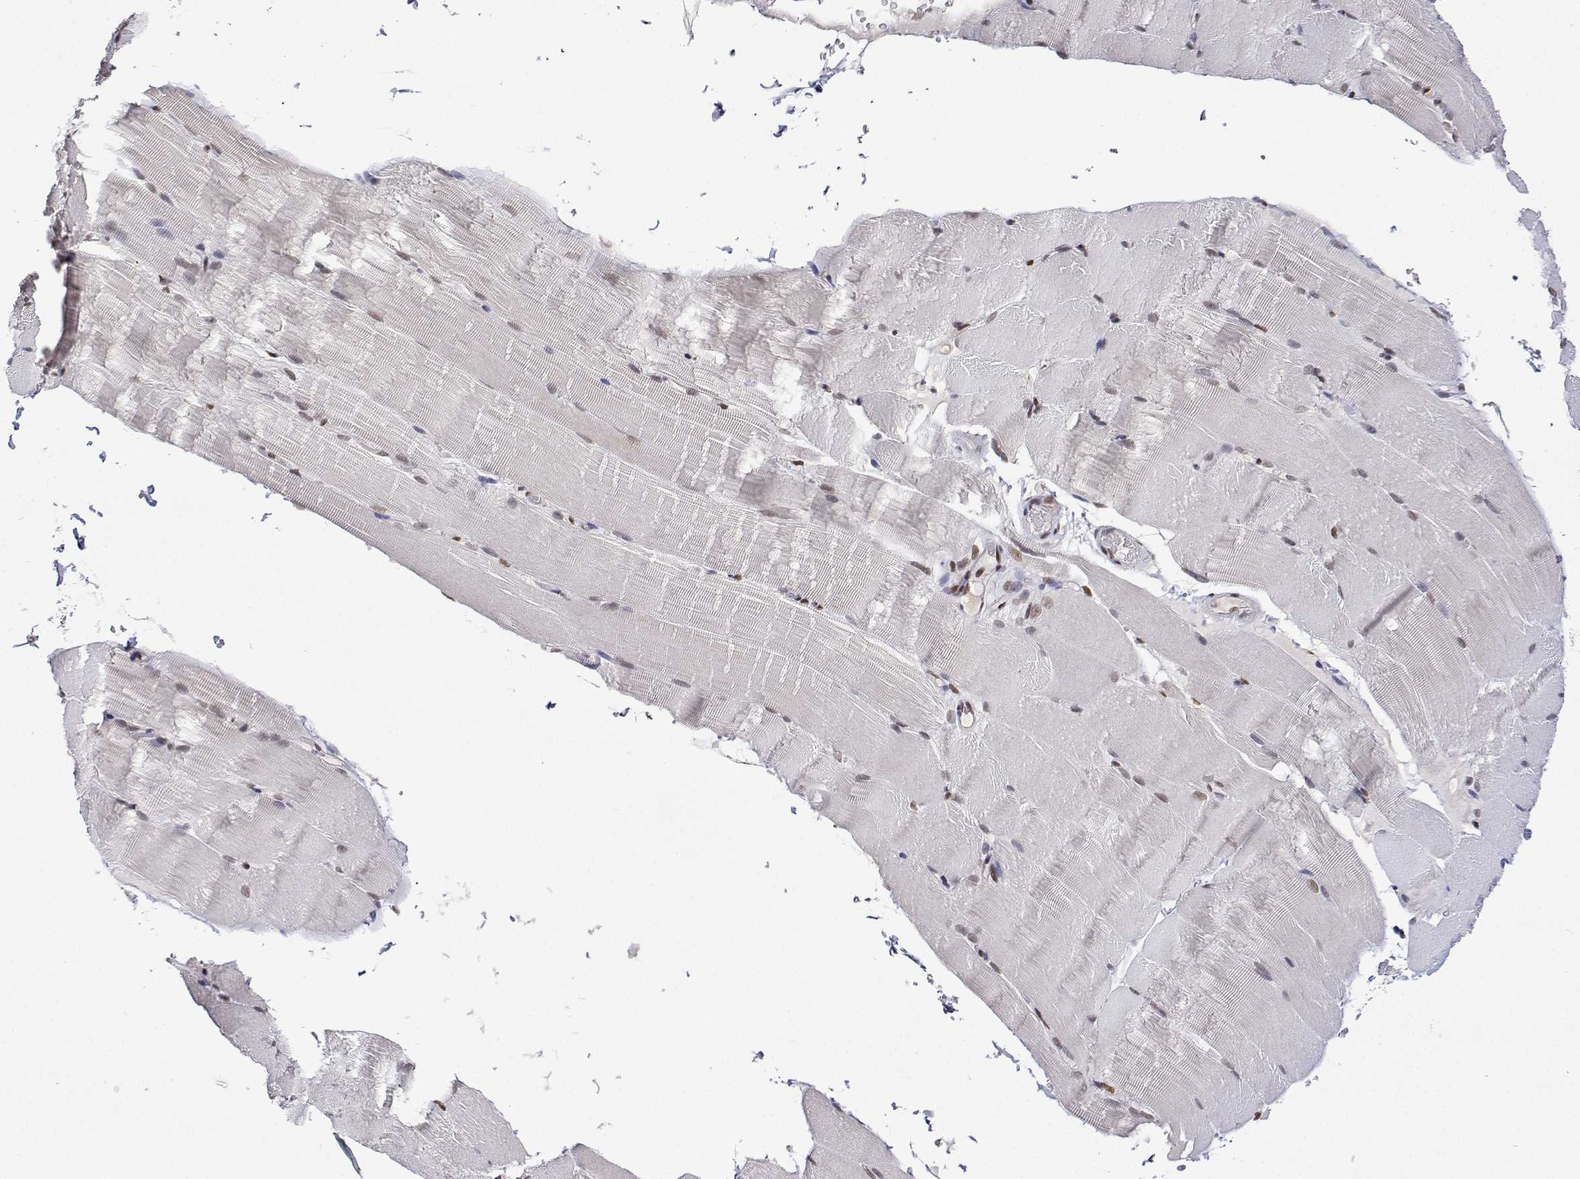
{"staining": {"intensity": "weak", "quantity": "25%-75%", "location": "nuclear"}, "tissue": "skeletal muscle", "cell_type": "Myocytes", "image_type": "normal", "snomed": [{"axis": "morphology", "description": "Normal tissue, NOS"}, {"axis": "topography", "description": "Skeletal muscle"}], "caption": "Myocytes display low levels of weak nuclear staining in approximately 25%-75% of cells in benign human skeletal muscle.", "gene": "XPC", "patient": {"sex": "female", "age": 37}}